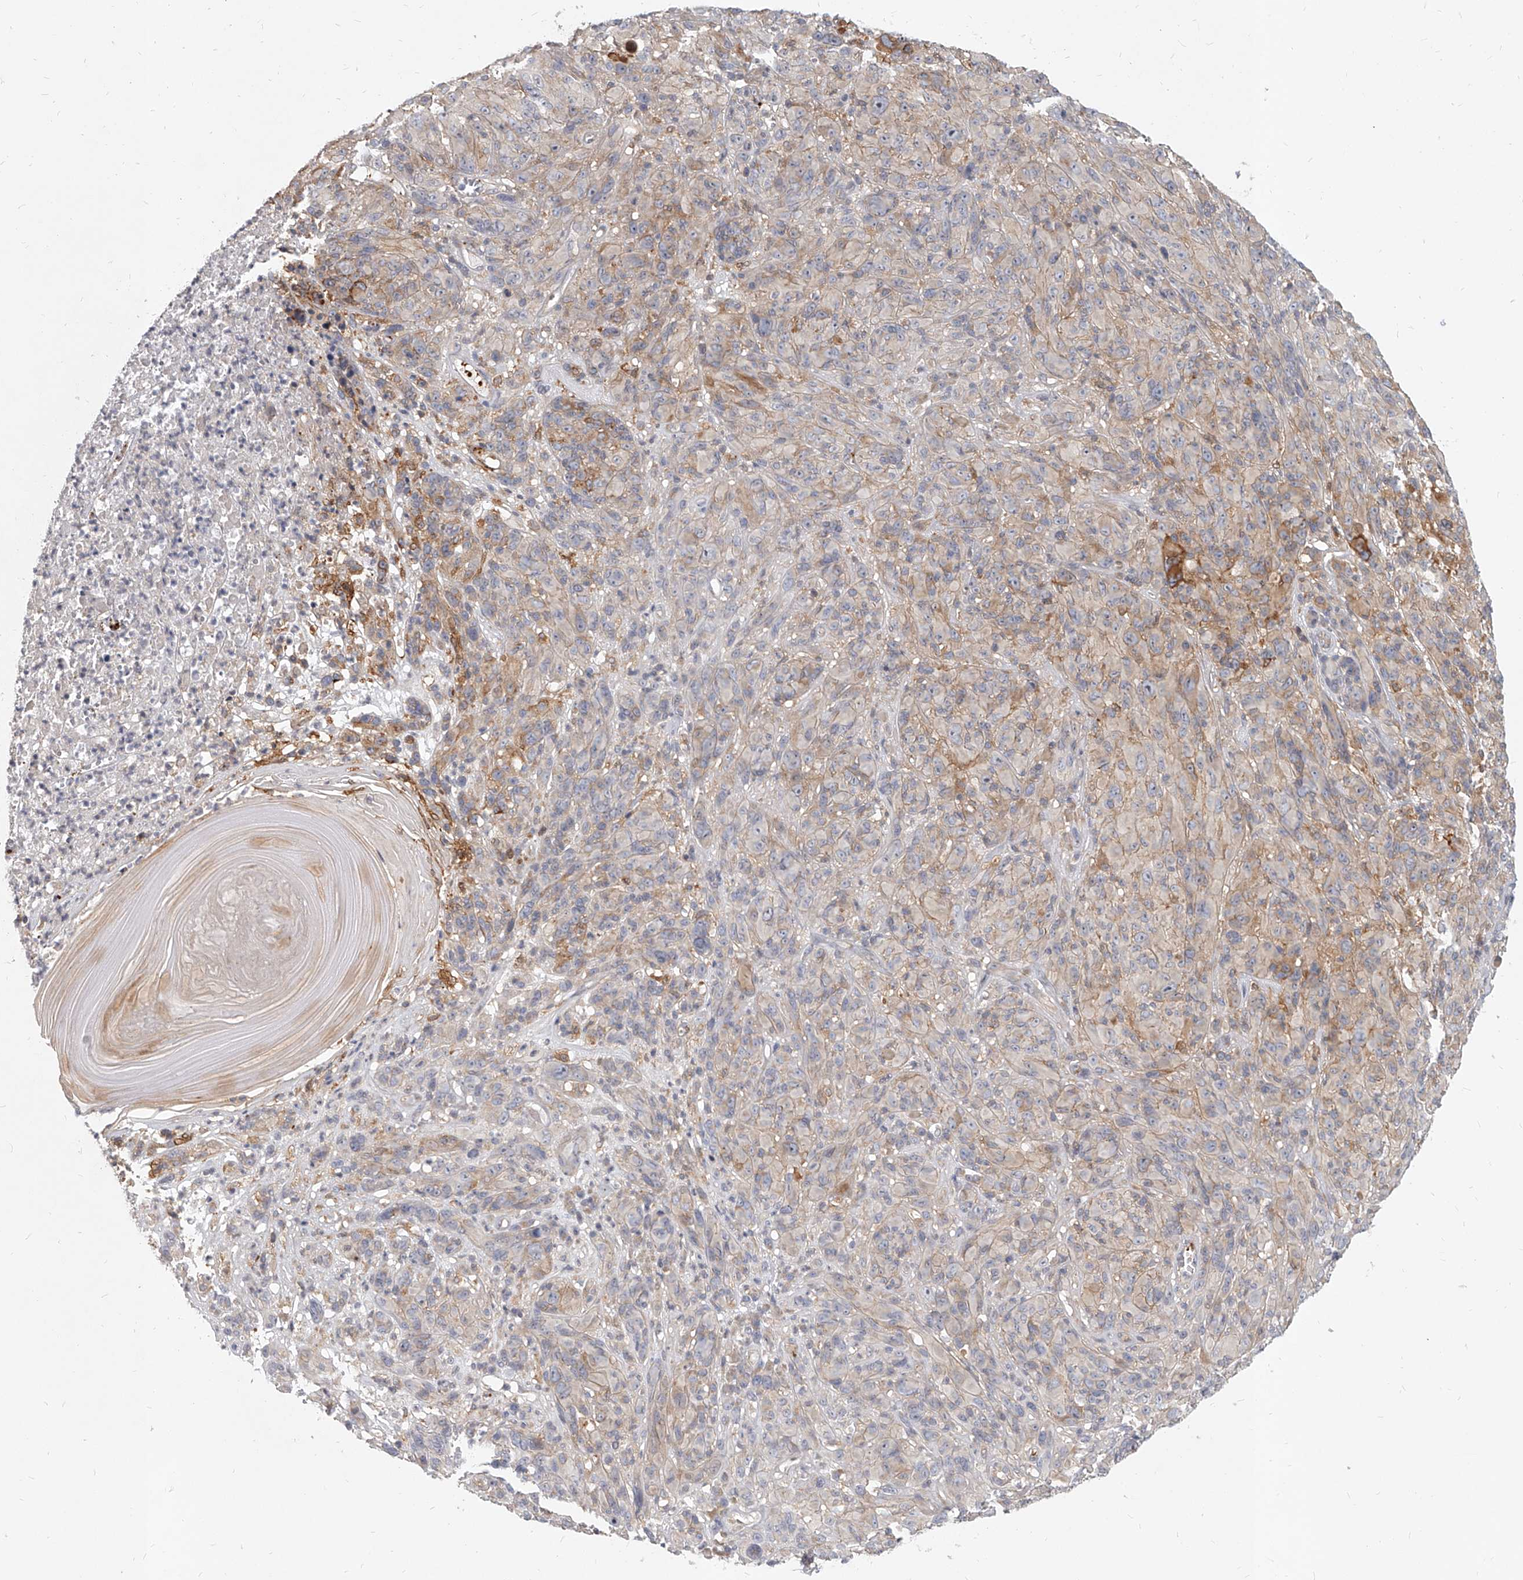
{"staining": {"intensity": "weak", "quantity": "25%-75%", "location": "cytoplasmic/membranous"}, "tissue": "melanoma", "cell_type": "Tumor cells", "image_type": "cancer", "snomed": [{"axis": "morphology", "description": "Malignant melanoma, NOS"}, {"axis": "topography", "description": "Skin of head"}], "caption": "The image exhibits immunohistochemical staining of melanoma. There is weak cytoplasmic/membranous positivity is appreciated in approximately 25%-75% of tumor cells. (Brightfield microscopy of DAB IHC at high magnification).", "gene": "SLC37A1", "patient": {"sex": "male", "age": 96}}